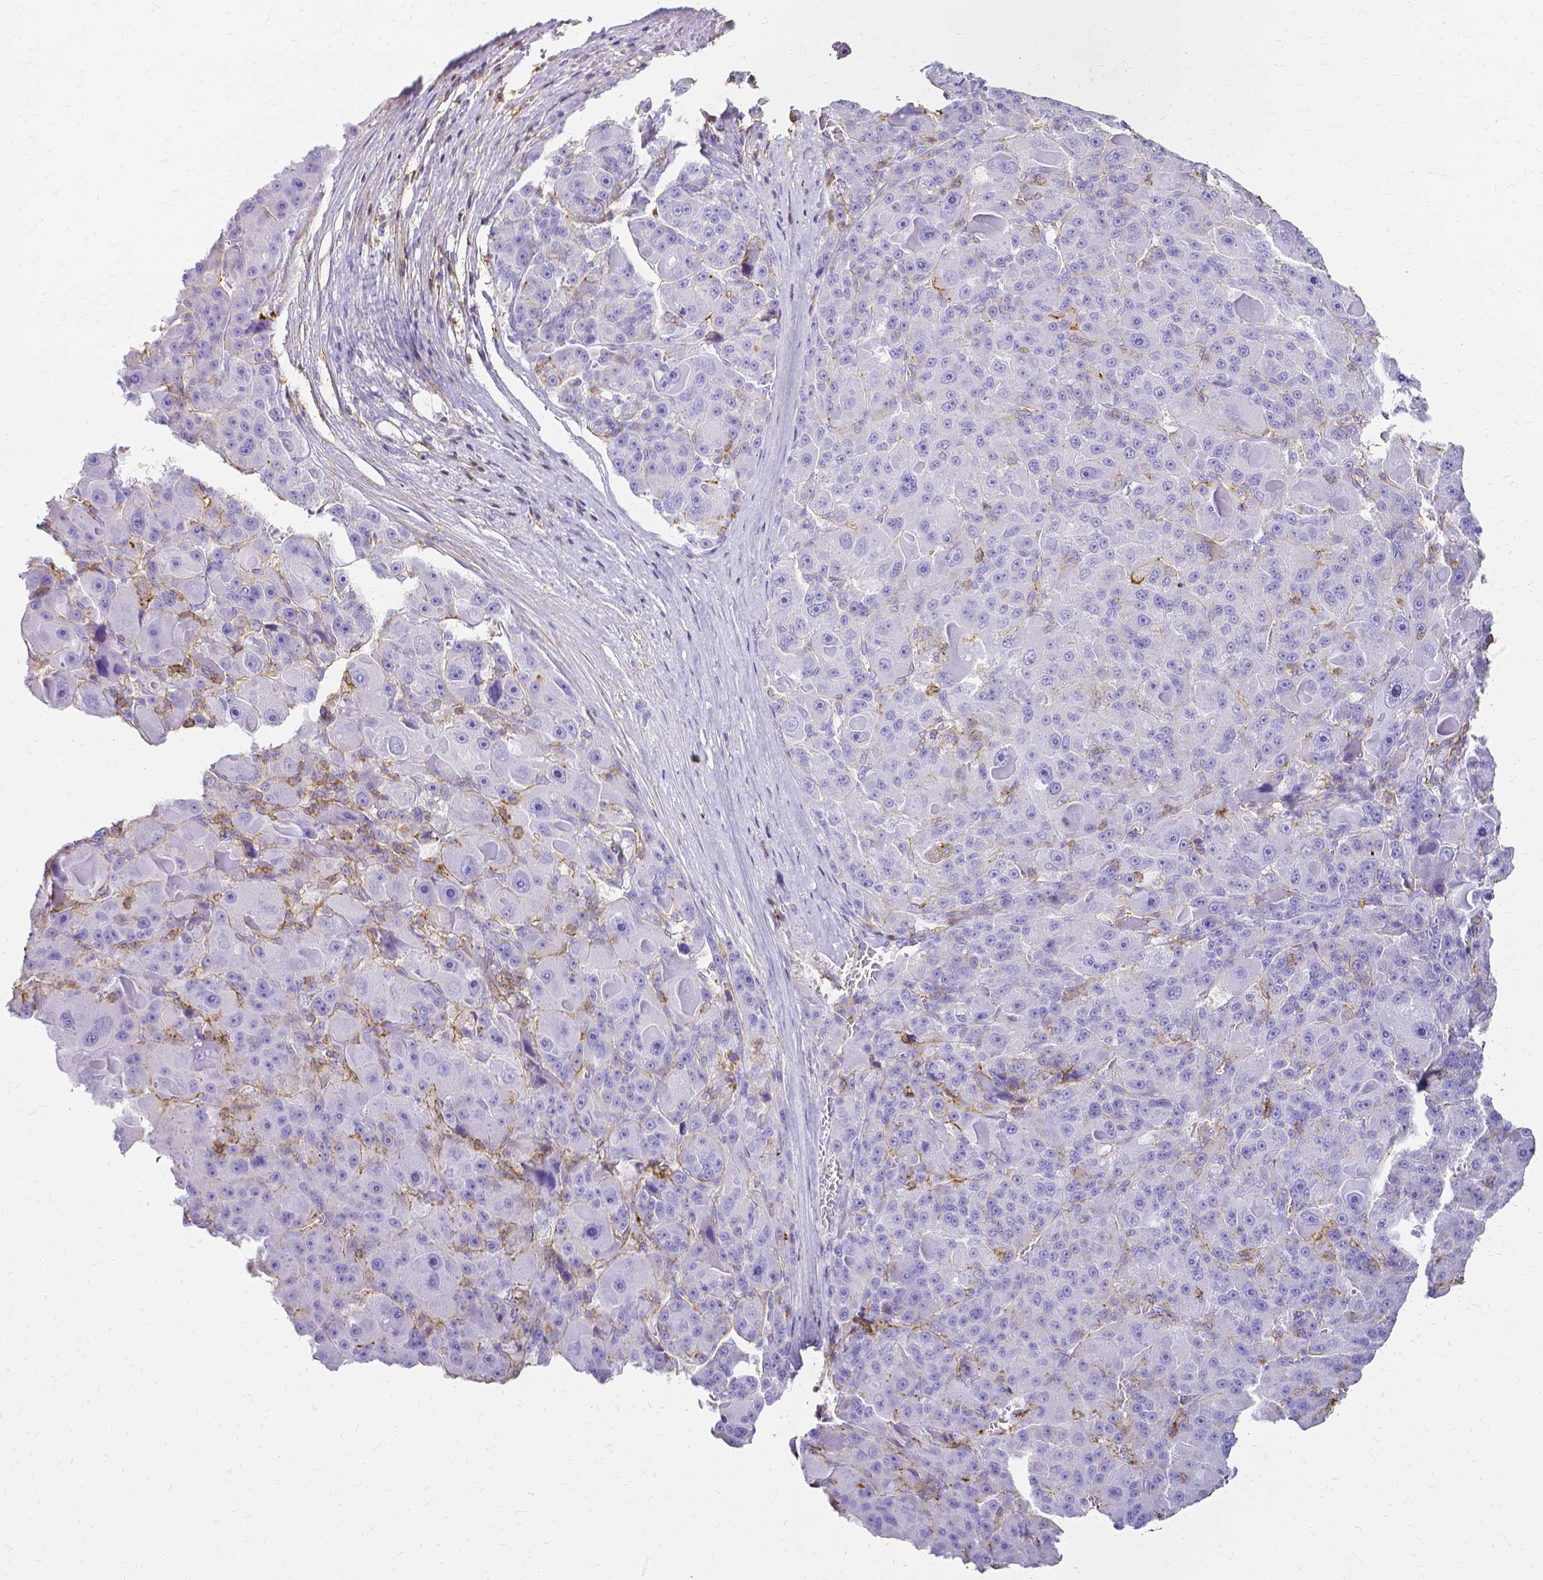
{"staining": {"intensity": "negative", "quantity": "none", "location": "none"}, "tissue": "liver cancer", "cell_type": "Tumor cells", "image_type": "cancer", "snomed": [{"axis": "morphology", "description": "Carcinoma, Hepatocellular, NOS"}, {"axis": "topography", "description": "Liver"}], "caption": "A micrograph of liver cancer (hepatocellular carcinoma) stained for a protein exhibits no brown staining in tumor cells.", "gene": "HSPA12A", "patient": {"sex": "male", "age": 76}}